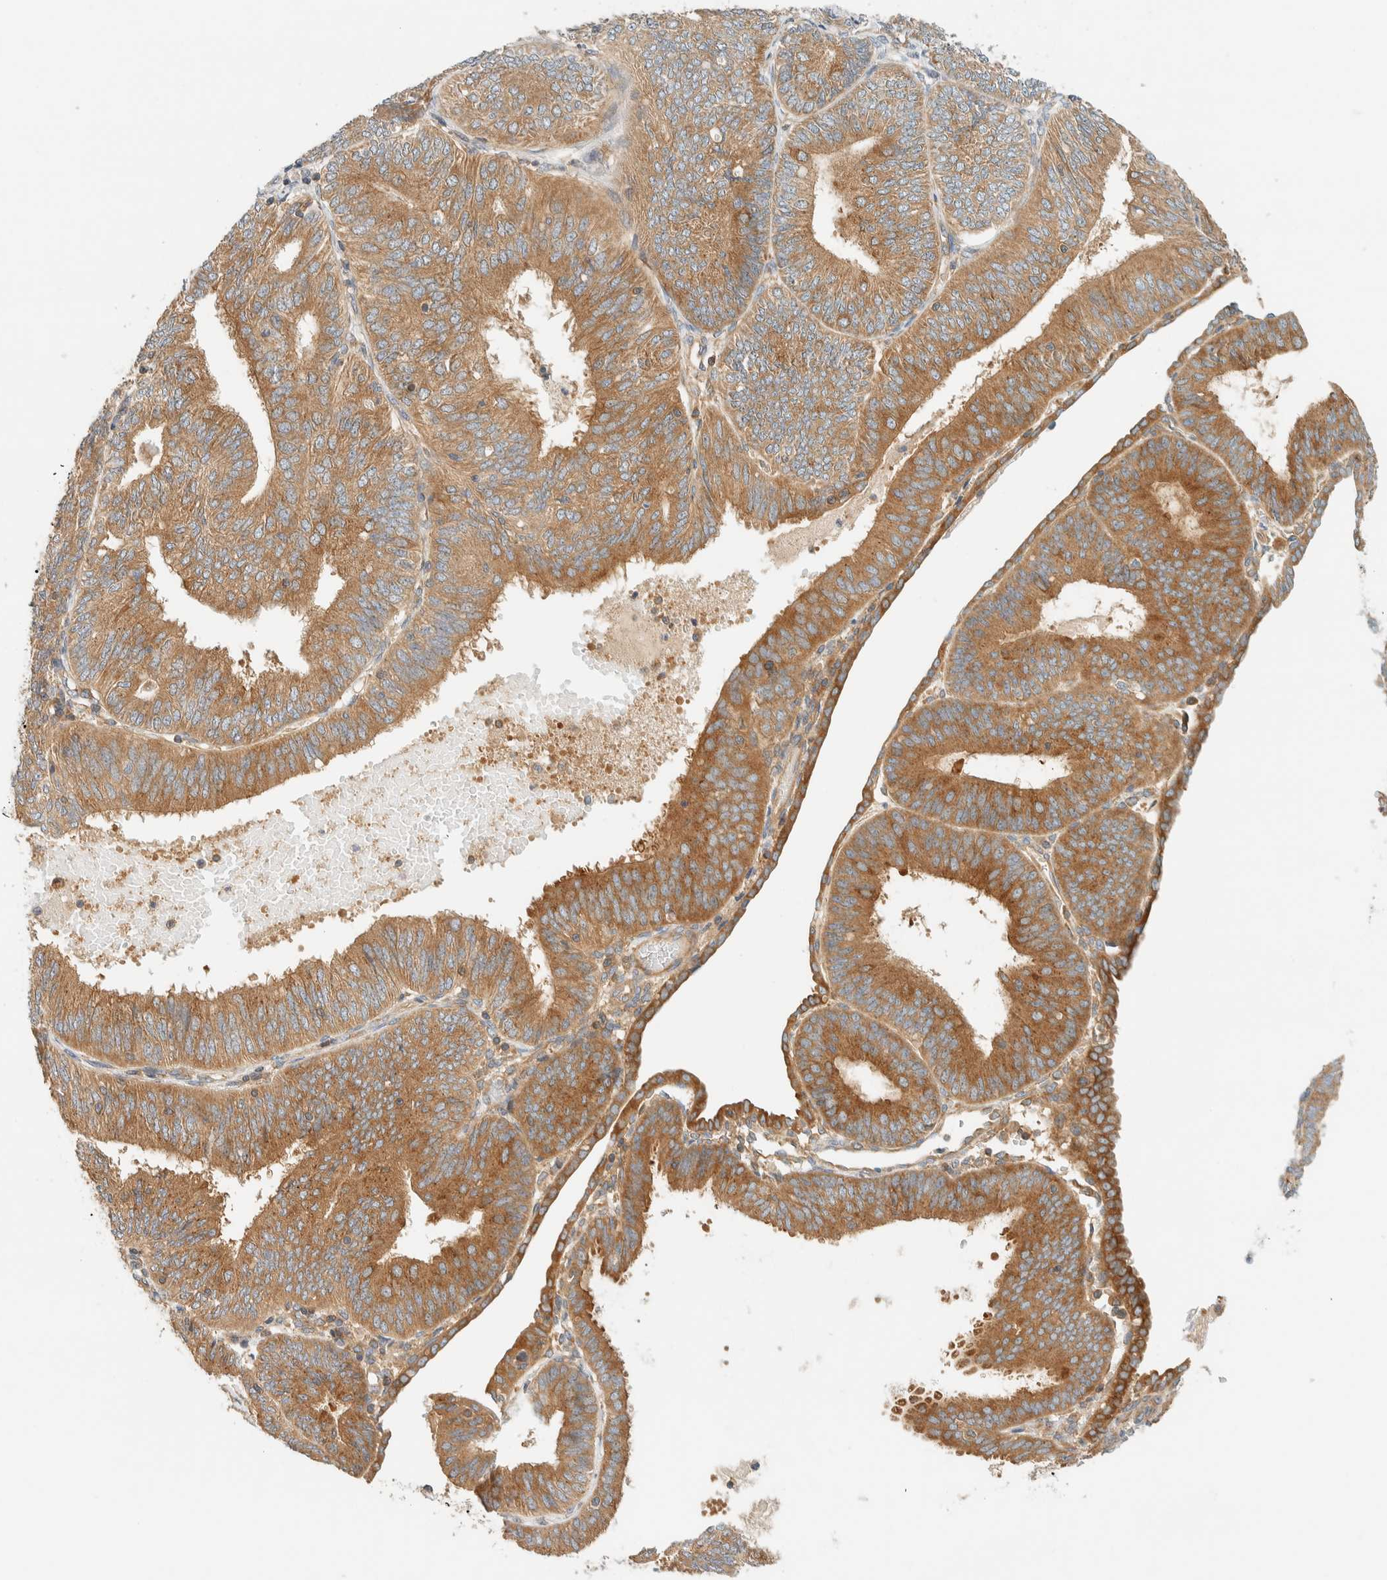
{"staining": {"intensity": "moderate", "quantity": ">75%", "location": "cytoplasmic/membranous"}, "tissue": "endometrial cancer", "cell_type": "Tumor cells", "image_type": "cancer", "snomed": [{"axis": "morphology", "description": "Adenocarcinoma, NOS"}, {"axis": "topography", "description": "Endometrium"}], "caption": "The image displays immunohistochemical staining of endometrial adenocarcinoma. There is moderate cytoplasmic/membranous expression is identified in about >75% of tumor cells.", "gene": "ARFGEF1", "patient": {"sex": "female", "age": 58}}